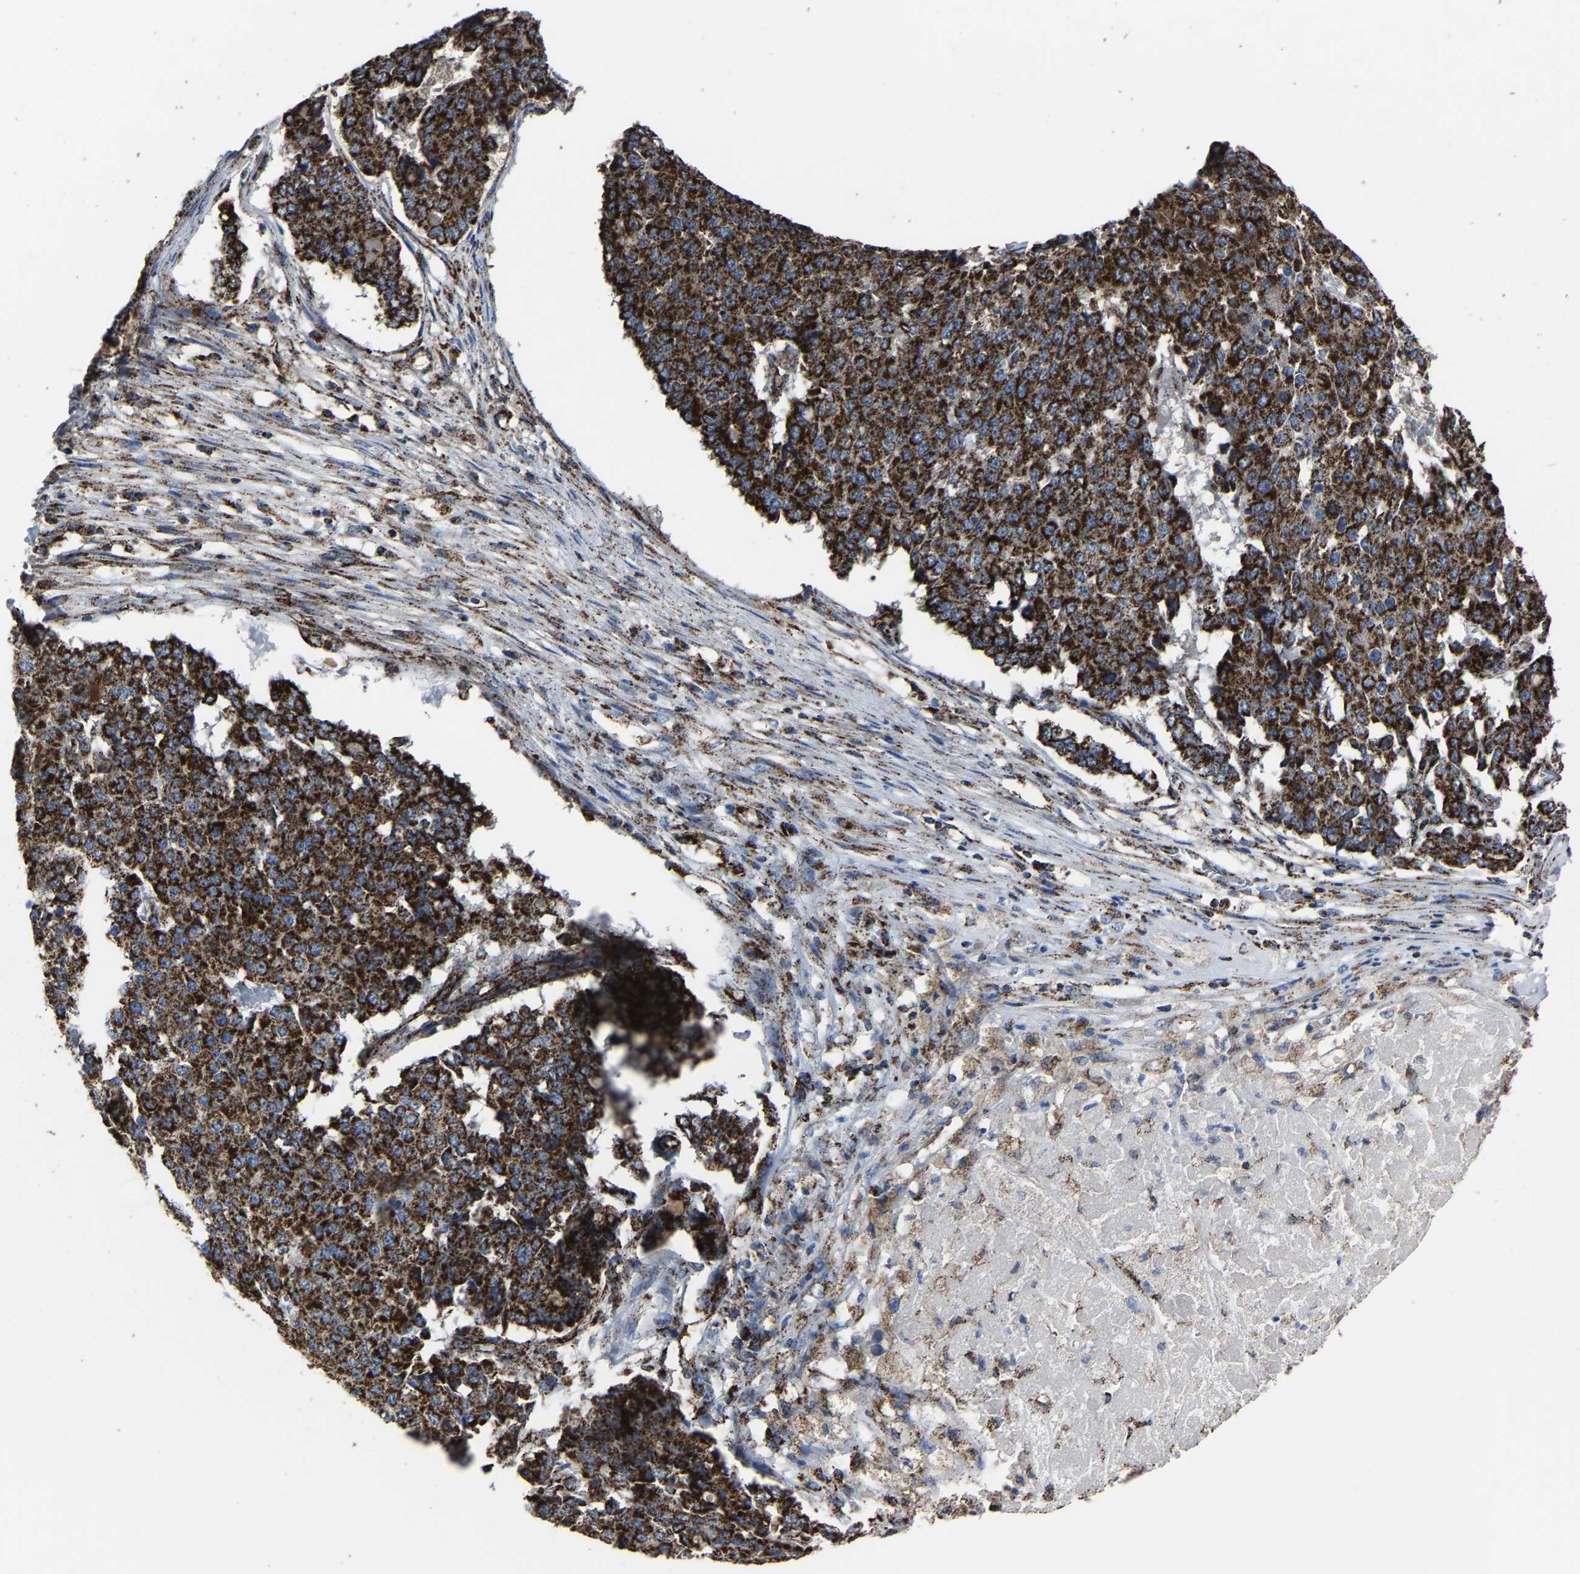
{"staining": {"intensity": "strong", "quantity": ">75%", "location": "cytoplasmic/membranous"}, "tissue": "pancreatic cancer", "cell_type": "Tumor cells", "image_type": "cancer", "snomed": [{"axis": "morphology", "description": "Adenocarcinoma, NOS"}, {"axis": "topography", "description": "Pancreas"}], "caption": "Protein analysis of pancreatic cancer tissue displays strong cytoplasmic/membranous staining in approximately >75% of tumor cells.", "gene": "NDUFV3", "patient": {"sex": "male", "age": 50}}